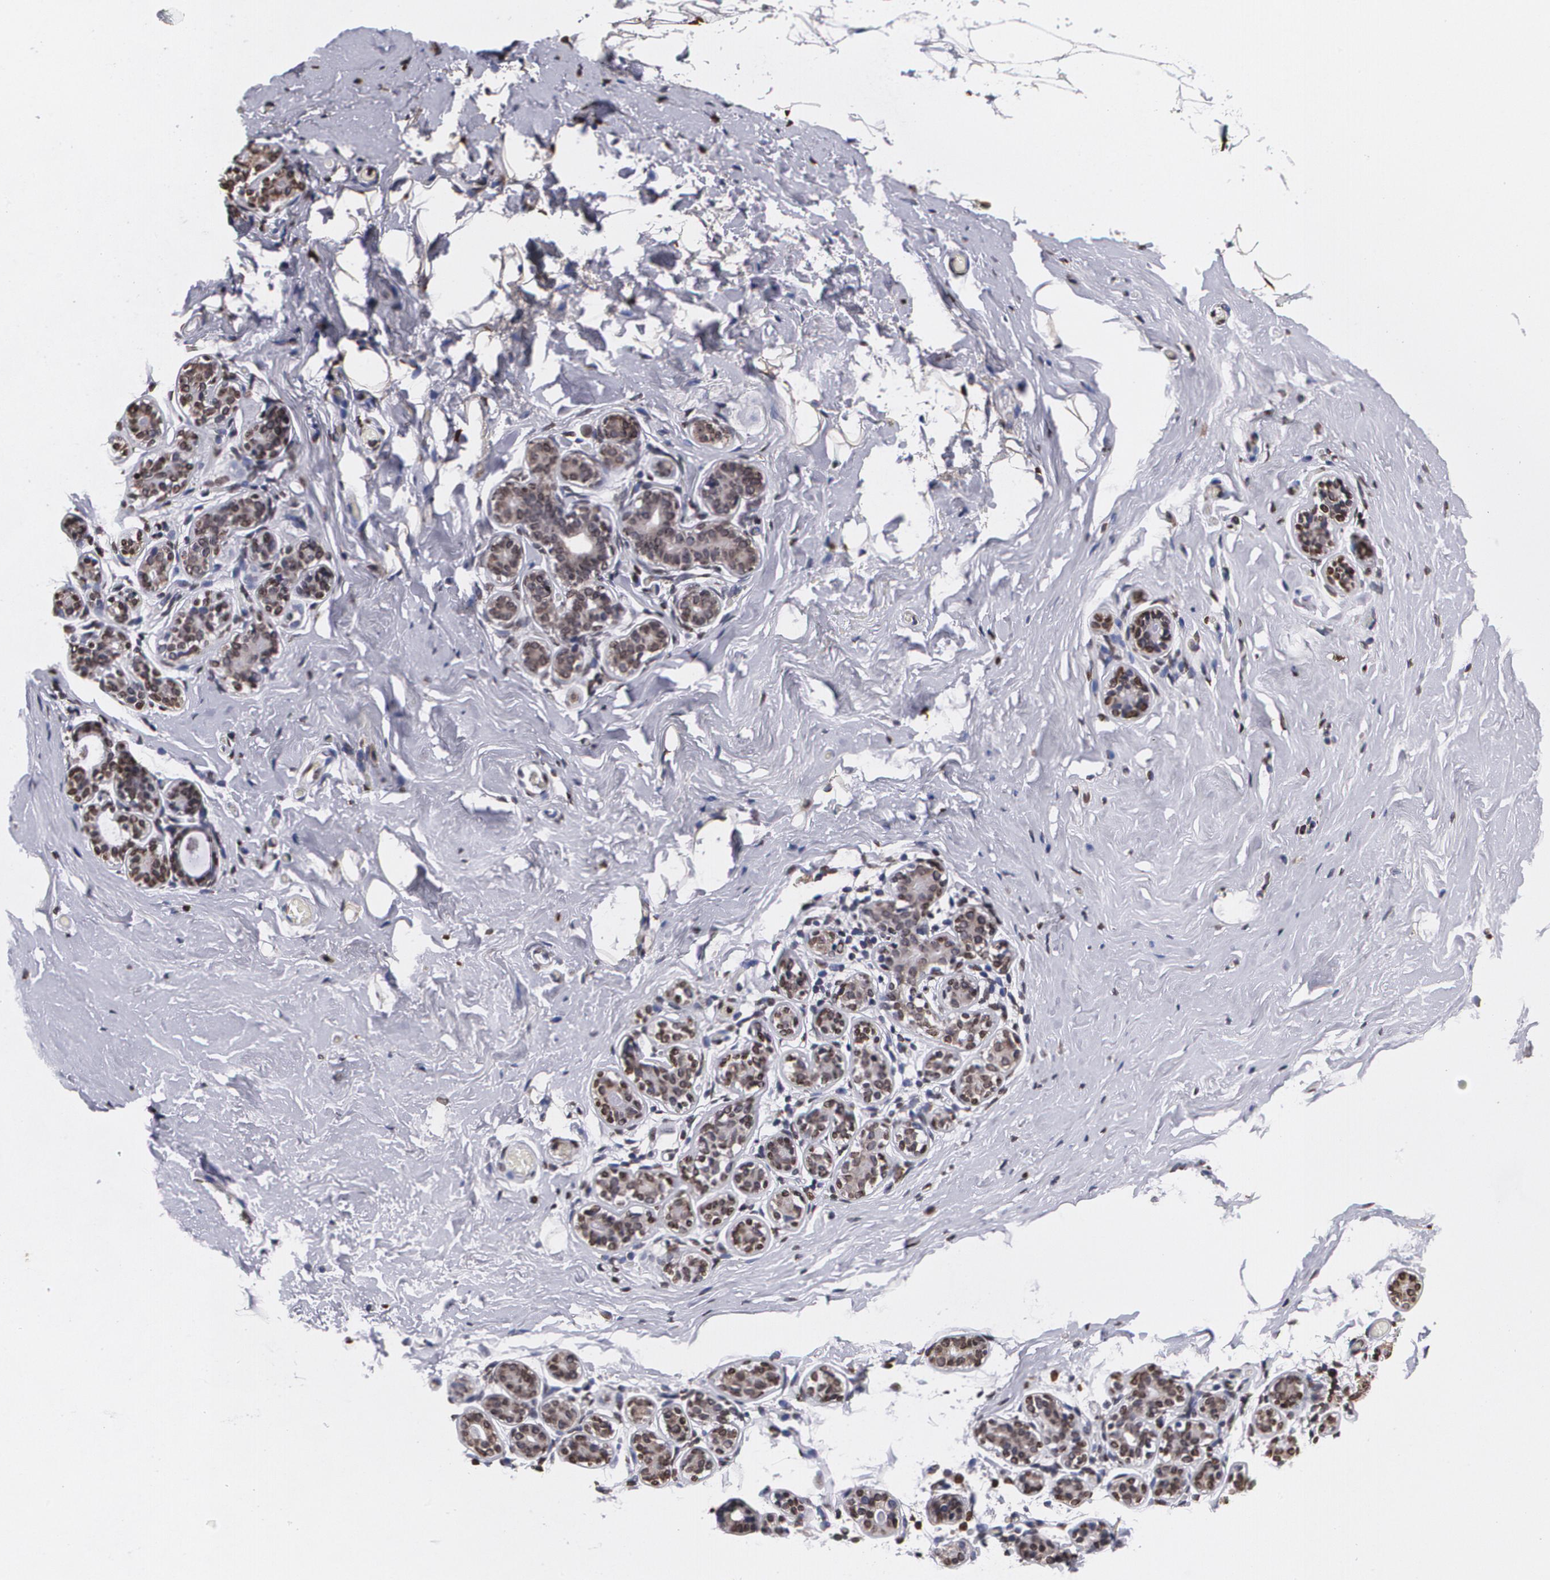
{"staining": {"intensity": "negative", "quantity": "none", "location": "none"}, "tissue": "breast", "cell_type": "Adipocytes", "image_type": "normal", "snomed": [{"axis": "morphology", "description": "Normal tissue, NOS"}, {"axis": "topography", "description": "Breast"}, {"axis": "topography", "description": "Soft tissue"}], "caption": "High power microscopy image of an IHC photomicrograph of normal breast, revealing no significant positivity in adipocytes. (Brightfield microscopy of DAB (3,3'-diaminobenzidine) immunohistochemistry at high magnification).", "gene": "MVP", "patient": {"sex": "female", "age": 75}}